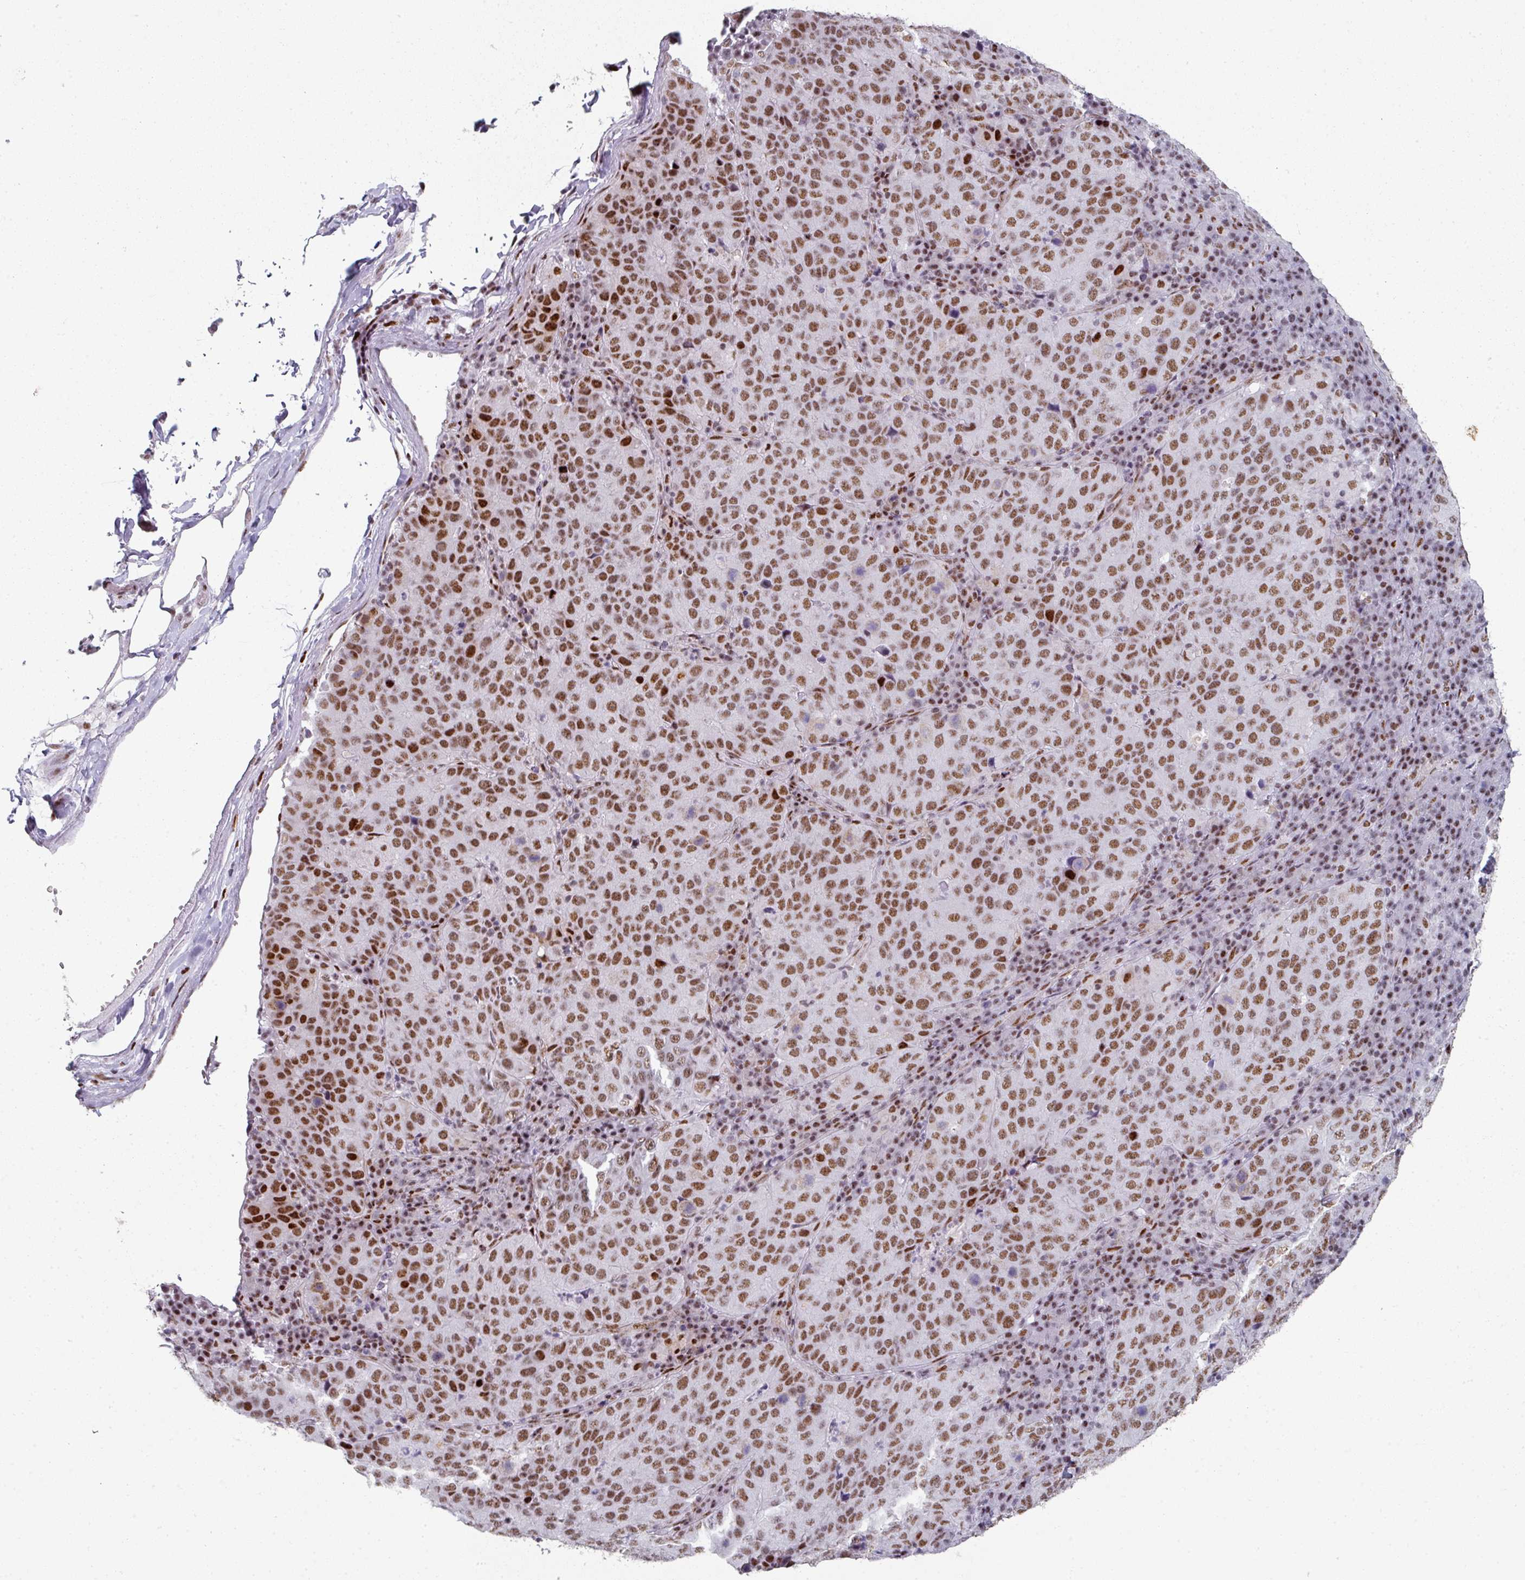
{"staining": {"intensity": "moderate", "quantity": ">75%", "location": "nuclear"}, "tissue": "stomach cancer", "cell_type": "Tumor cells", "image_type": "cancer", "snomed": [{"axis": "morphology", "description": "Adenocarcinoma, NOS"}, {"axis": "topography", "description": "Stomach"}], "caption": "There is medium levels of moderate nuclear expression in tumor cells of stomach adenocarcinoma, as demonstrated by immunohistochemical staining (brown color).", "gene": "SF3B5", "patient": {"sex": "male", "age": 71}}